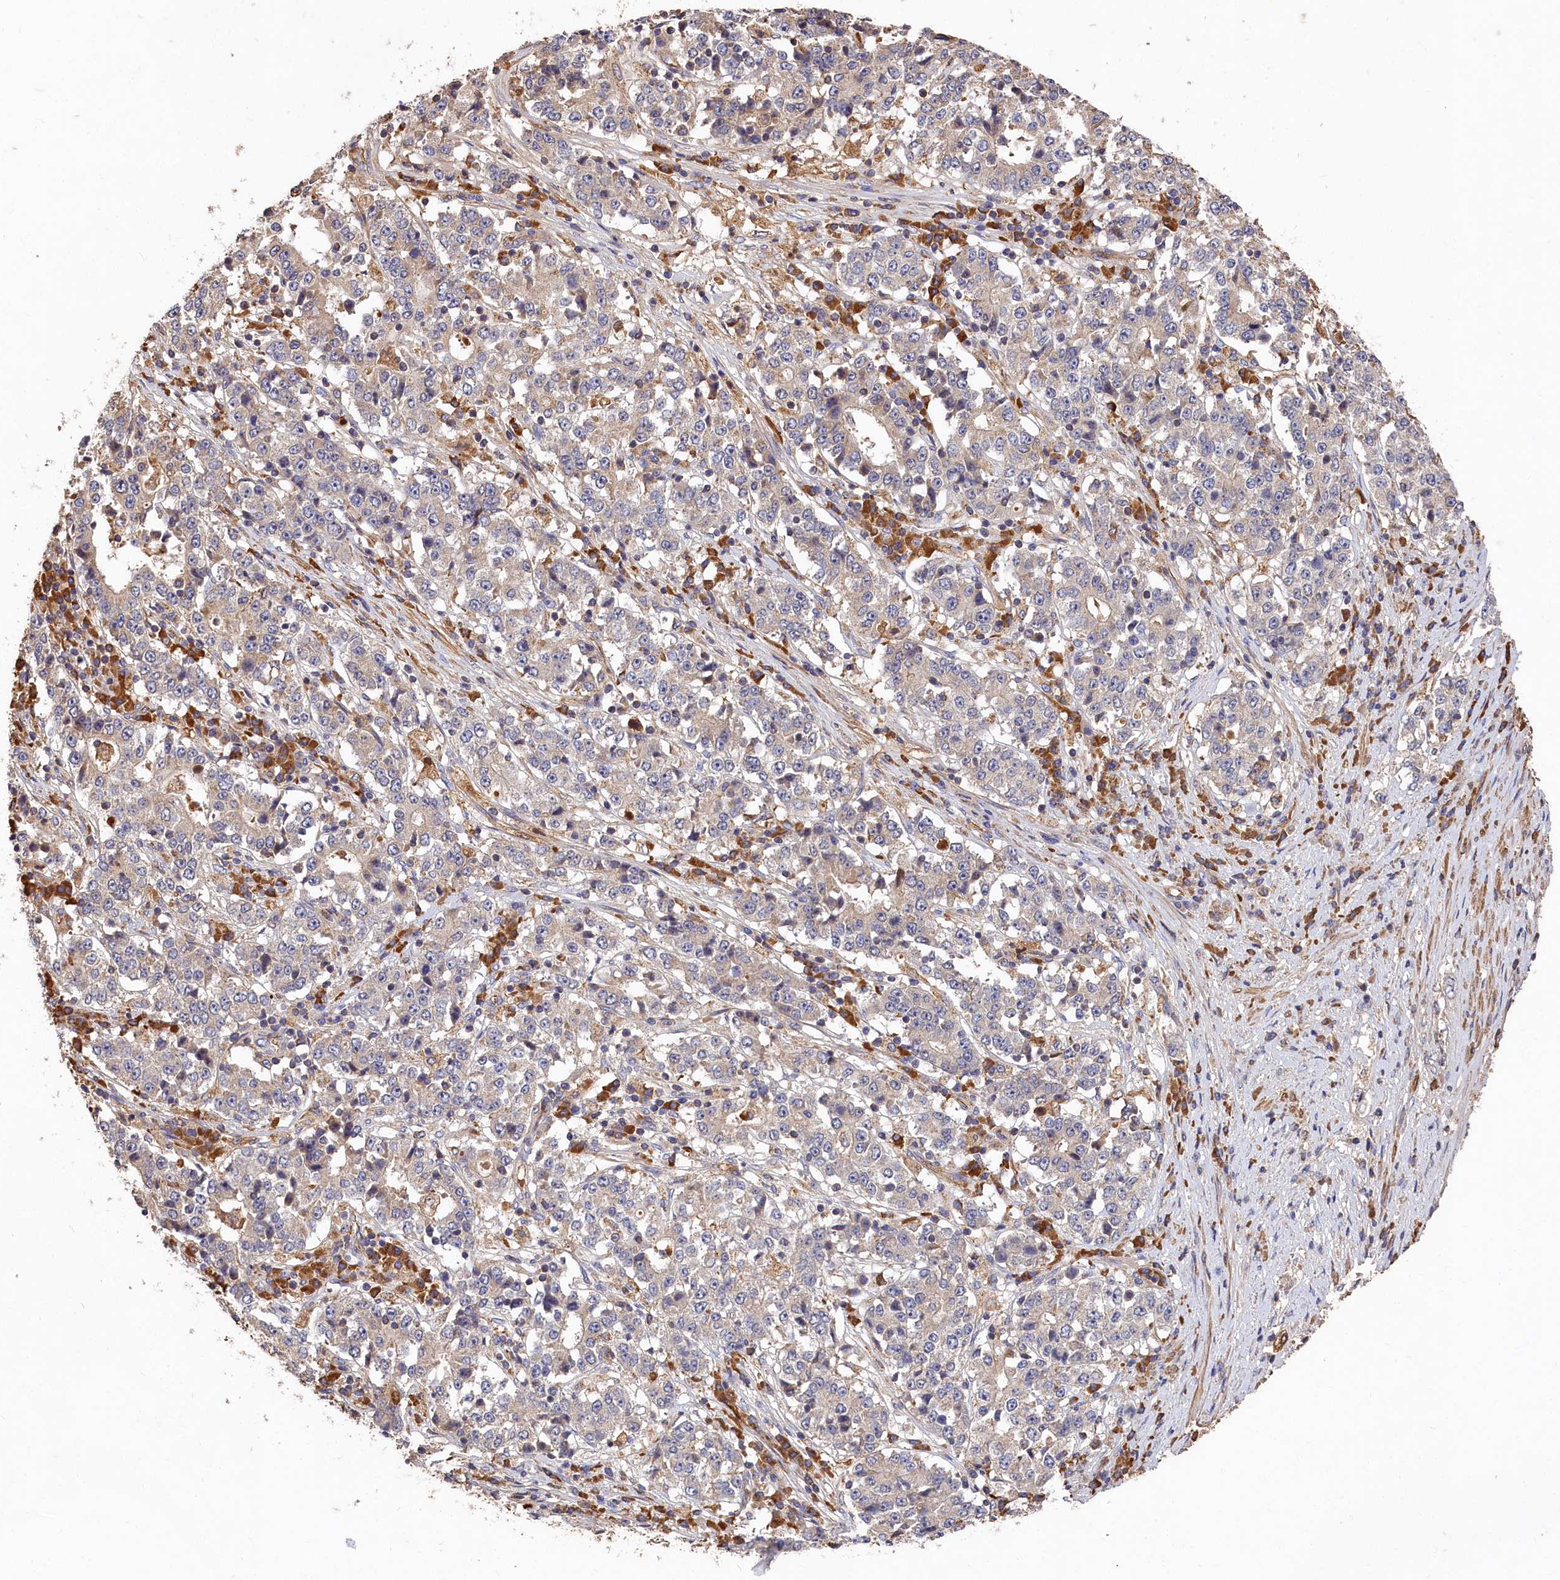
{"staining": {"intensity": "negative", "quantity": "none", "location": "none"}, "tissue": "stomach cancer", "cell_type": "Tumor cells", "image_type": "cancer", "snomed": [{"axis": "morphology", "description": "Adenocarcinoma, NOS"}, {"axis": "topography", "description": "Stomach"}], "caption": "IHC photomicrograph of neoplastic tissue: stomach cancer (adenocarcinoma) stained with DAB (3,3'-diaminobenzidine) exhibits no significant protein staining in tumor cells.", "gene": "DHRS11", "patient": {"sex": "male", "age": 59}}